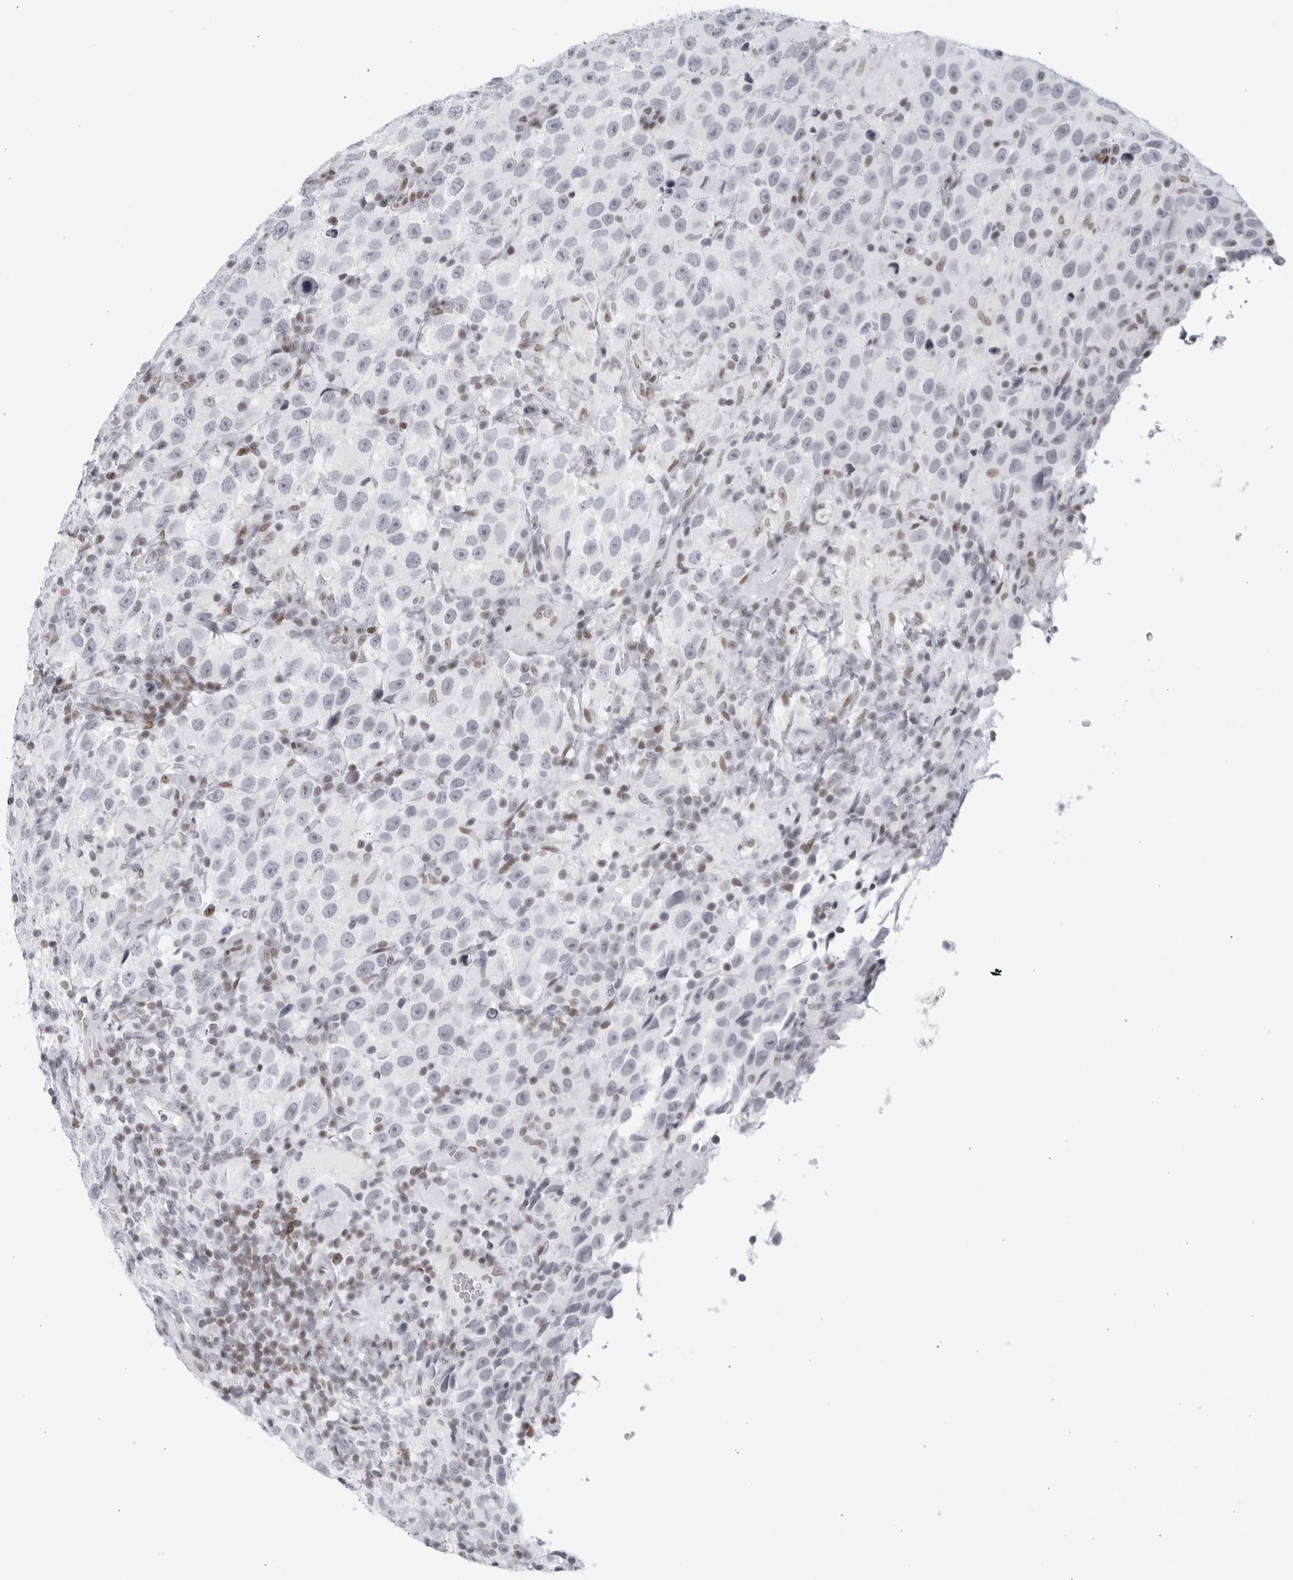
{"staining": {"intensity": "negative", "quantity": "none", "location": "none"}, "tissue": "testis cancer", "cell_type": "Tumor cells", "image_type": "cancer", "snomed": [{"axis": "morphology", "description": "Seminoma, NOS"}, {"axis": "topography", "description": "Testis"}], "caption": "Protein analysis of testis cancer (seminoma) shows no significant positivity in tumor cells. (Stains: DAB (3,3'-diaminobenzidine) IHC with hematoxylin counter stain, Microscopy: brightfield microscopy at high magnification).", "gene": "HP1BP3", "patient": {"sex": "male", "age": 41}}